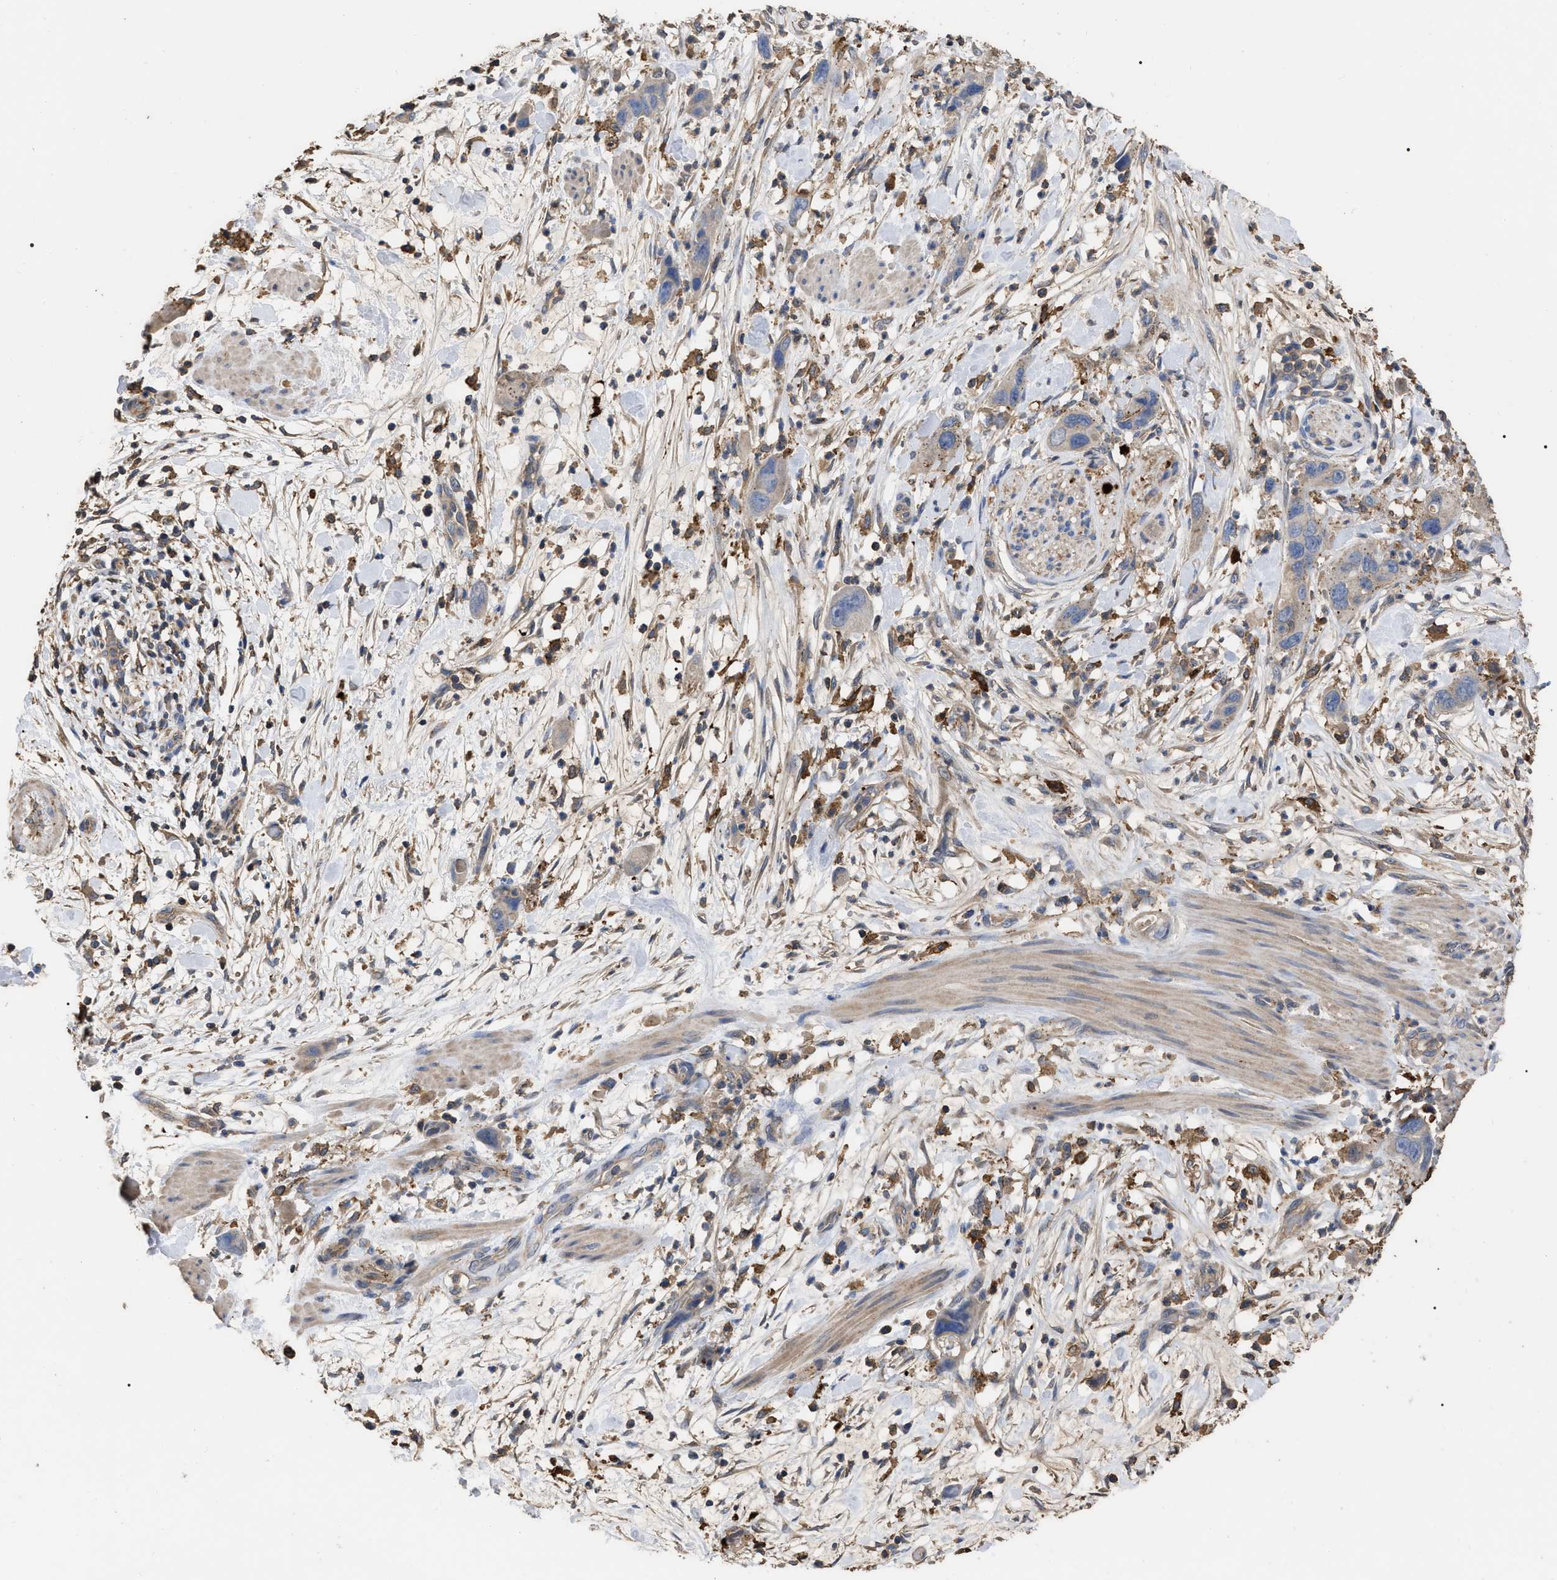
{"staining": {"intensity": "negative", "quantity": "none", "location": "none"}, "tissue": "pancreatic cancer", "cell_type": "Tumor cells", "image_type": "cancer", "snomed": [{"axis": "morphology", "description": "Adenocarcinoma, NOS"}, {"axis": "topography", "description": "Pancreas"}], "caption": "Immunohistochemical staining of human adenocarcinoma (pancreatic) shows no significant positivity in tumor cells.", "gene": "GPR179", "patient": {"sex": "female", "age": 71}}